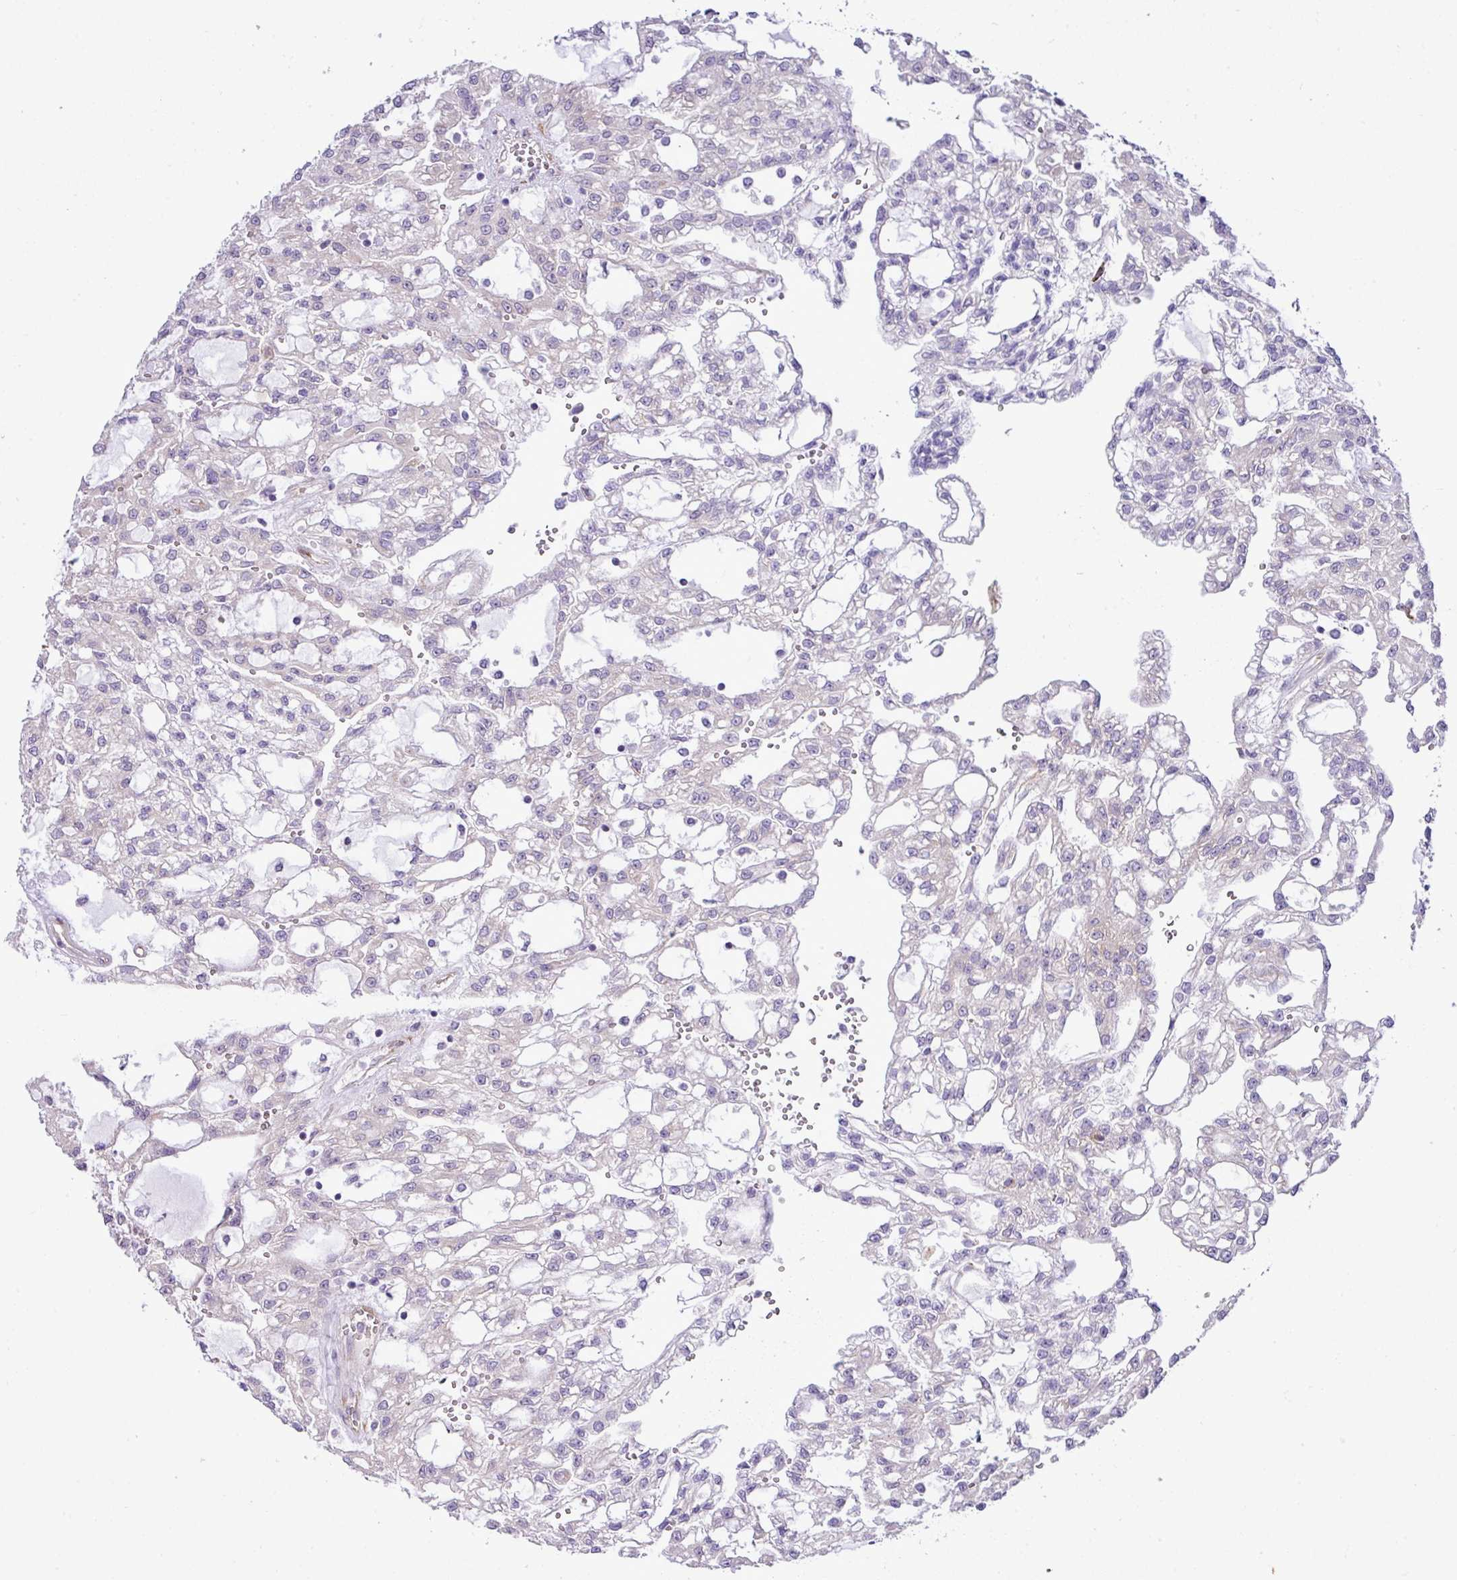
{"staining": {"intensity": "negative", "quantity": "none", "location": "none"}, "tissue": "renal cancer", "cell_type": "Tumor cells", "image_type": "cancer", "snomed": [{"axis": "morphology", "description": "Adenocarcinoma, NOS"}, {"axis": "topography", "description": "Kidney"}], "caption": "A high-resolution image shows immunohistochemistry (IHC) staining of renal adenocarcinoma, which shows no significant expression in tumor cells.", "gene": "CFAP97", "patient": {"sex": "male", "age": 63}}